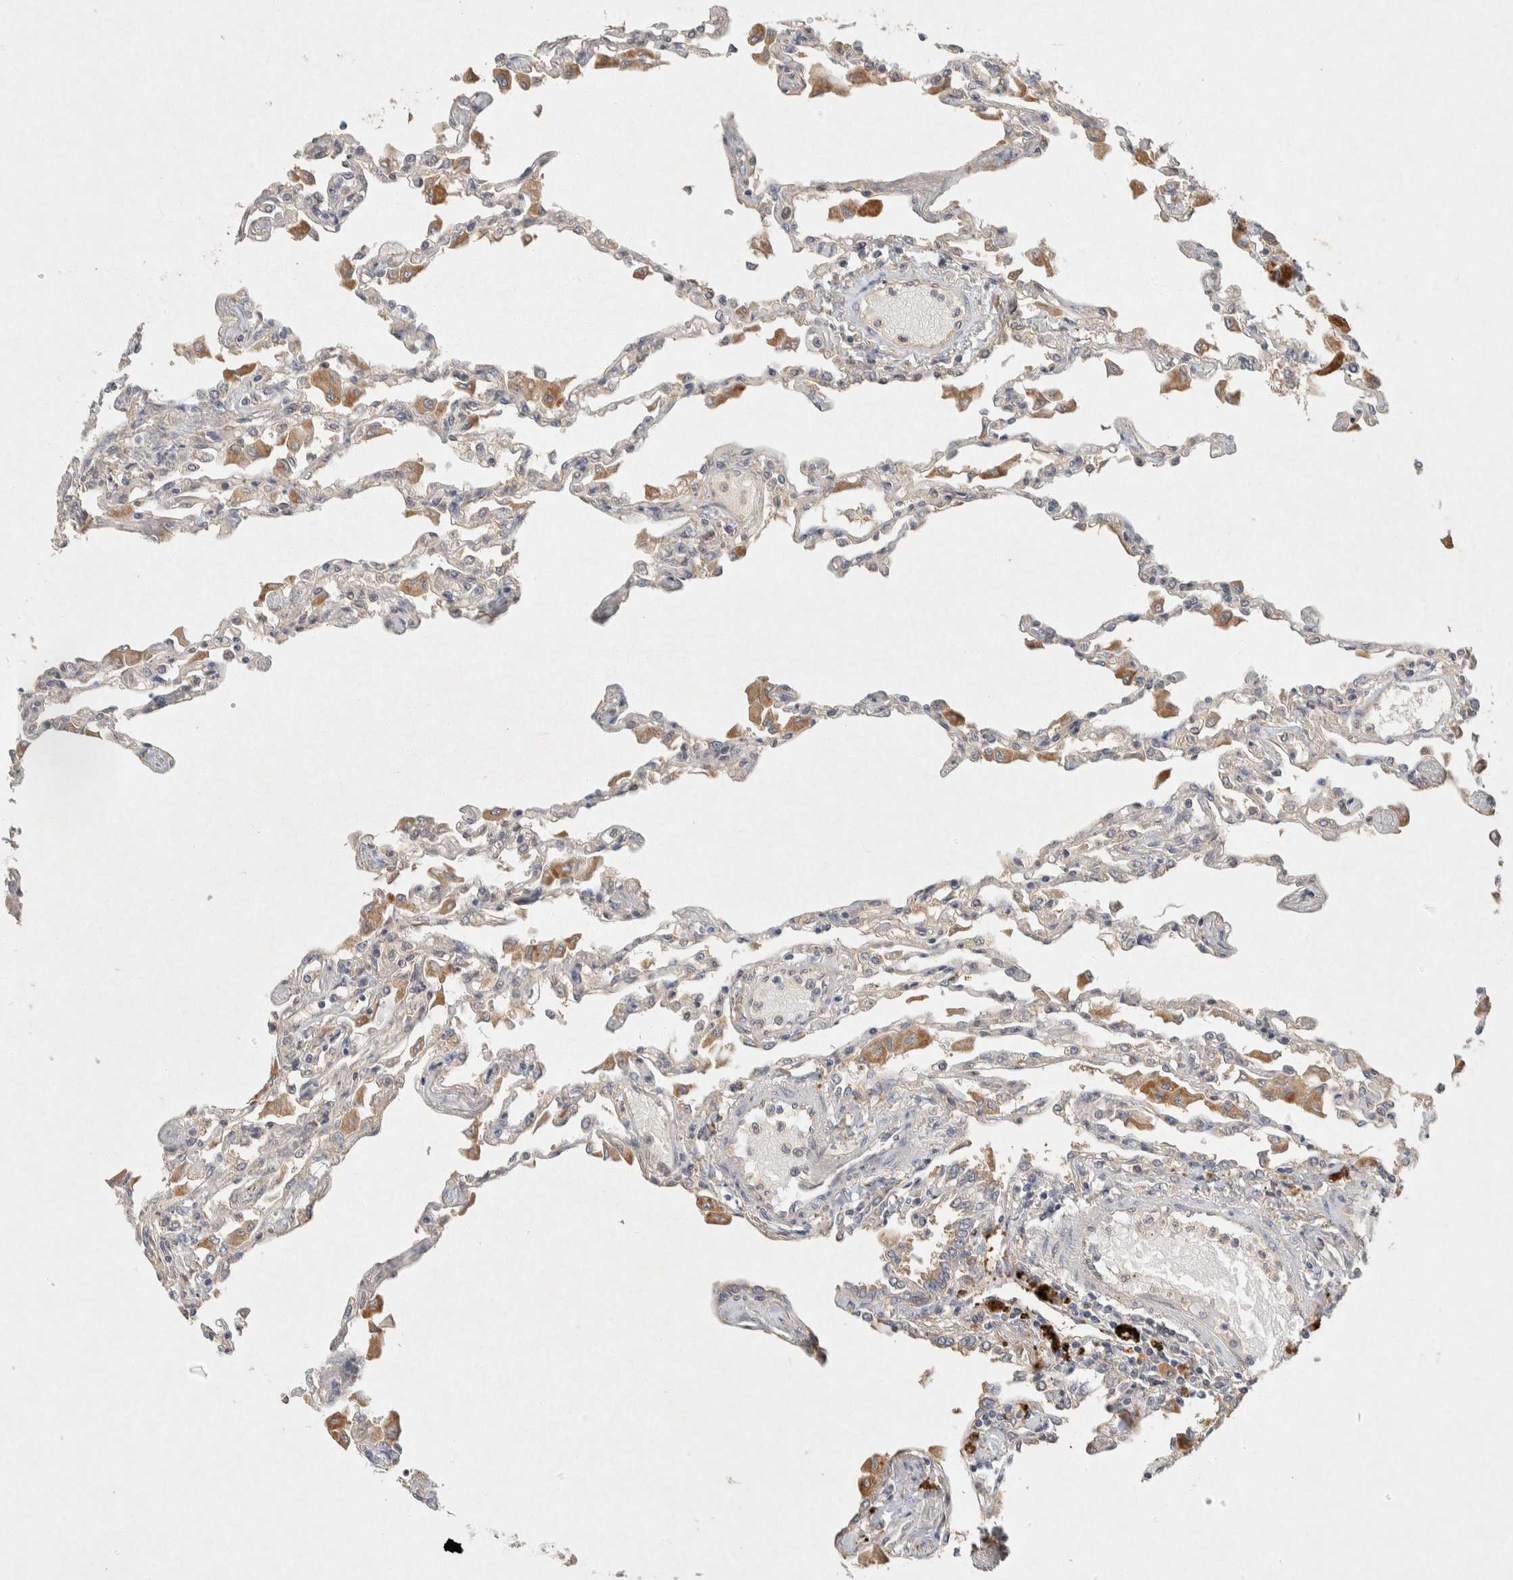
{"staining": {"intensity": "moderate", "quantity": "<25%", "location": "cytoplasmic/membranous"}, "tissue": "lung", "cell_type": "Alveolar cells", "image_type": "normal", "snomed": [{"axis": "morphology", "description": "Normal tissue, NOS"}, {"axis": "topography", "description": "Bronchus"}, {"axis": "topography", "description": "Lung"}], "caption": "Protein staining displays moderate cytoplasmic/membranous staining in approximately <25% of alveolar cells in benign lung.", "gene": "PXK", "patient": {"sex": "female", "age": 49}}